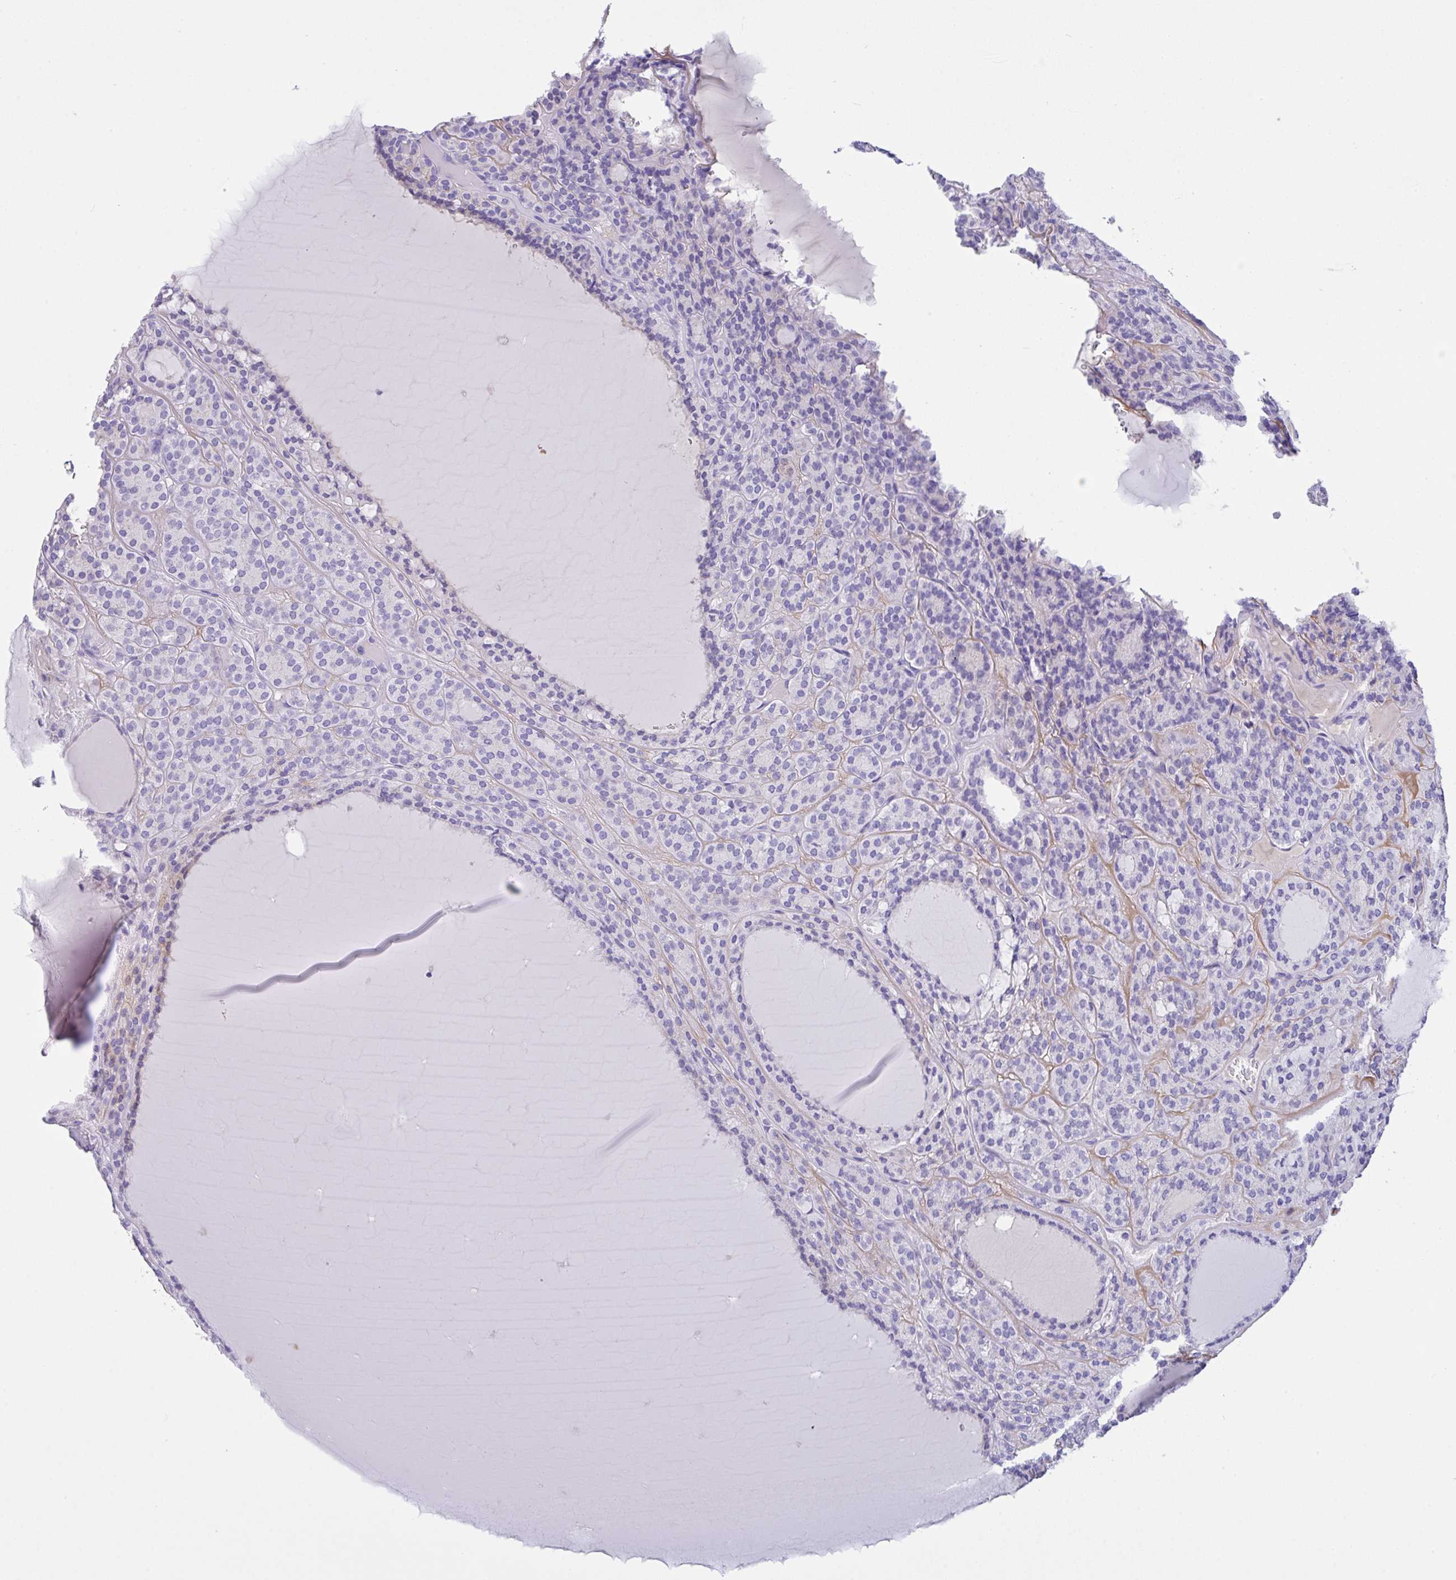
{"staining": {"intensity": "negative", "quantity": "none", "location": "none"}, "tissue": "thyroid cancer", "cell_type": "Tumor cells", "image_type": "cancer", "snomed": [{"axis": "morphology", "description": "Follicular adenoma carcinoma, NOS"}, {"axis": "topography", "description": "Thyroid gland"}], "caption": "The immunohistochemistry (IHC) image has no significant expression in tumor cells of thyroid cancer (follicular adenoma carcinoma) tissue.", "gene": "FBXL20", "patient": {"sex": "female", "age": 63}}